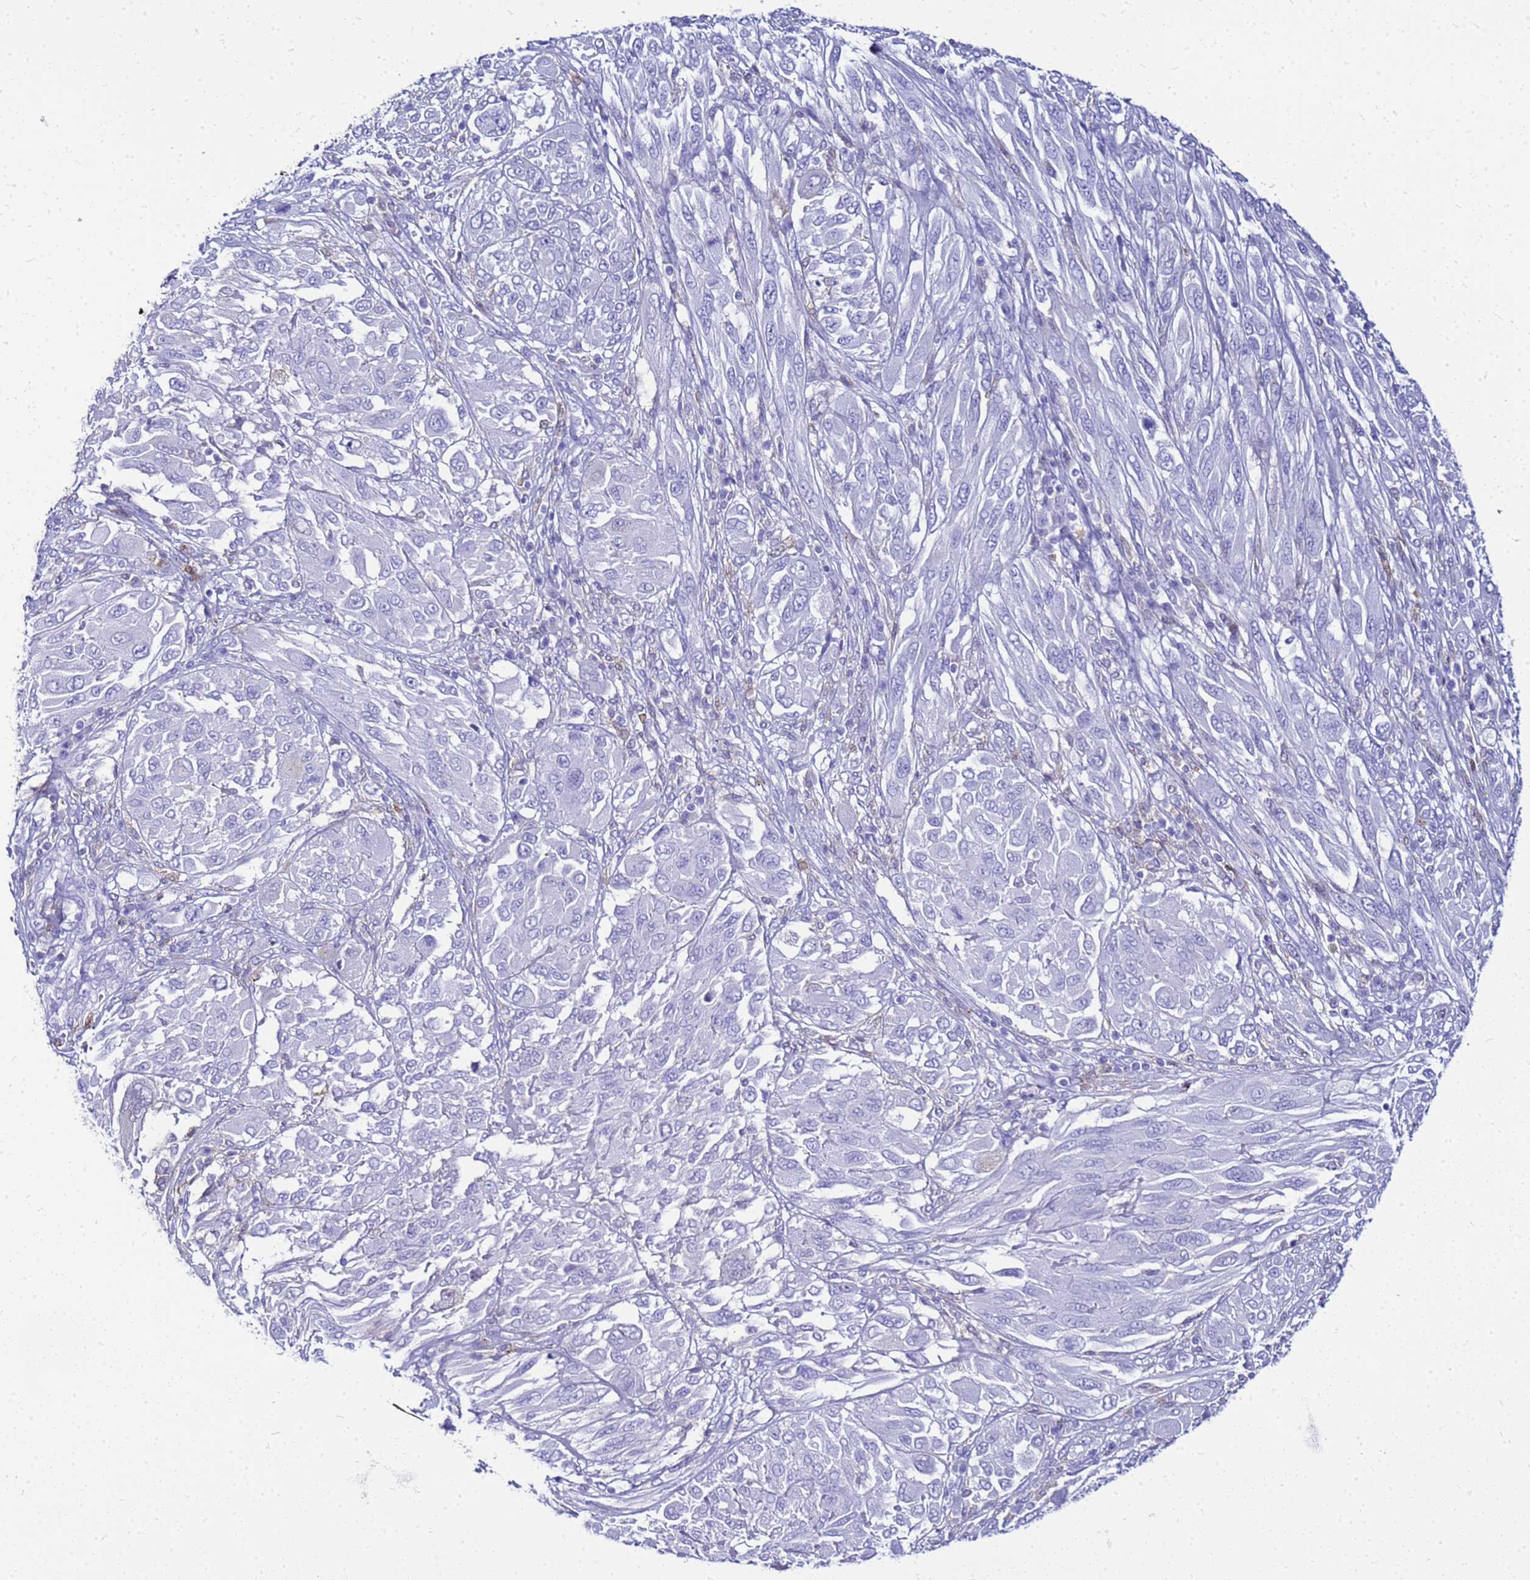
{"staining": {"intensity": "negative", "quantity": "none", "location": "none"}, "tissue": "melanoma", "cell_type": "Tumor cells", "image_type": "cancer", "snomed": [{"axis": "morphology", "description": "Malignant melanoma, NOS"}, {"axis": "topography", "description": "Skin"}], "caption": "This is a image of IHC staining of melanoma, which shows no positivity in tumor cells.", "gene": "CSTA", "patient": {"sex": "female", "age": 91}}